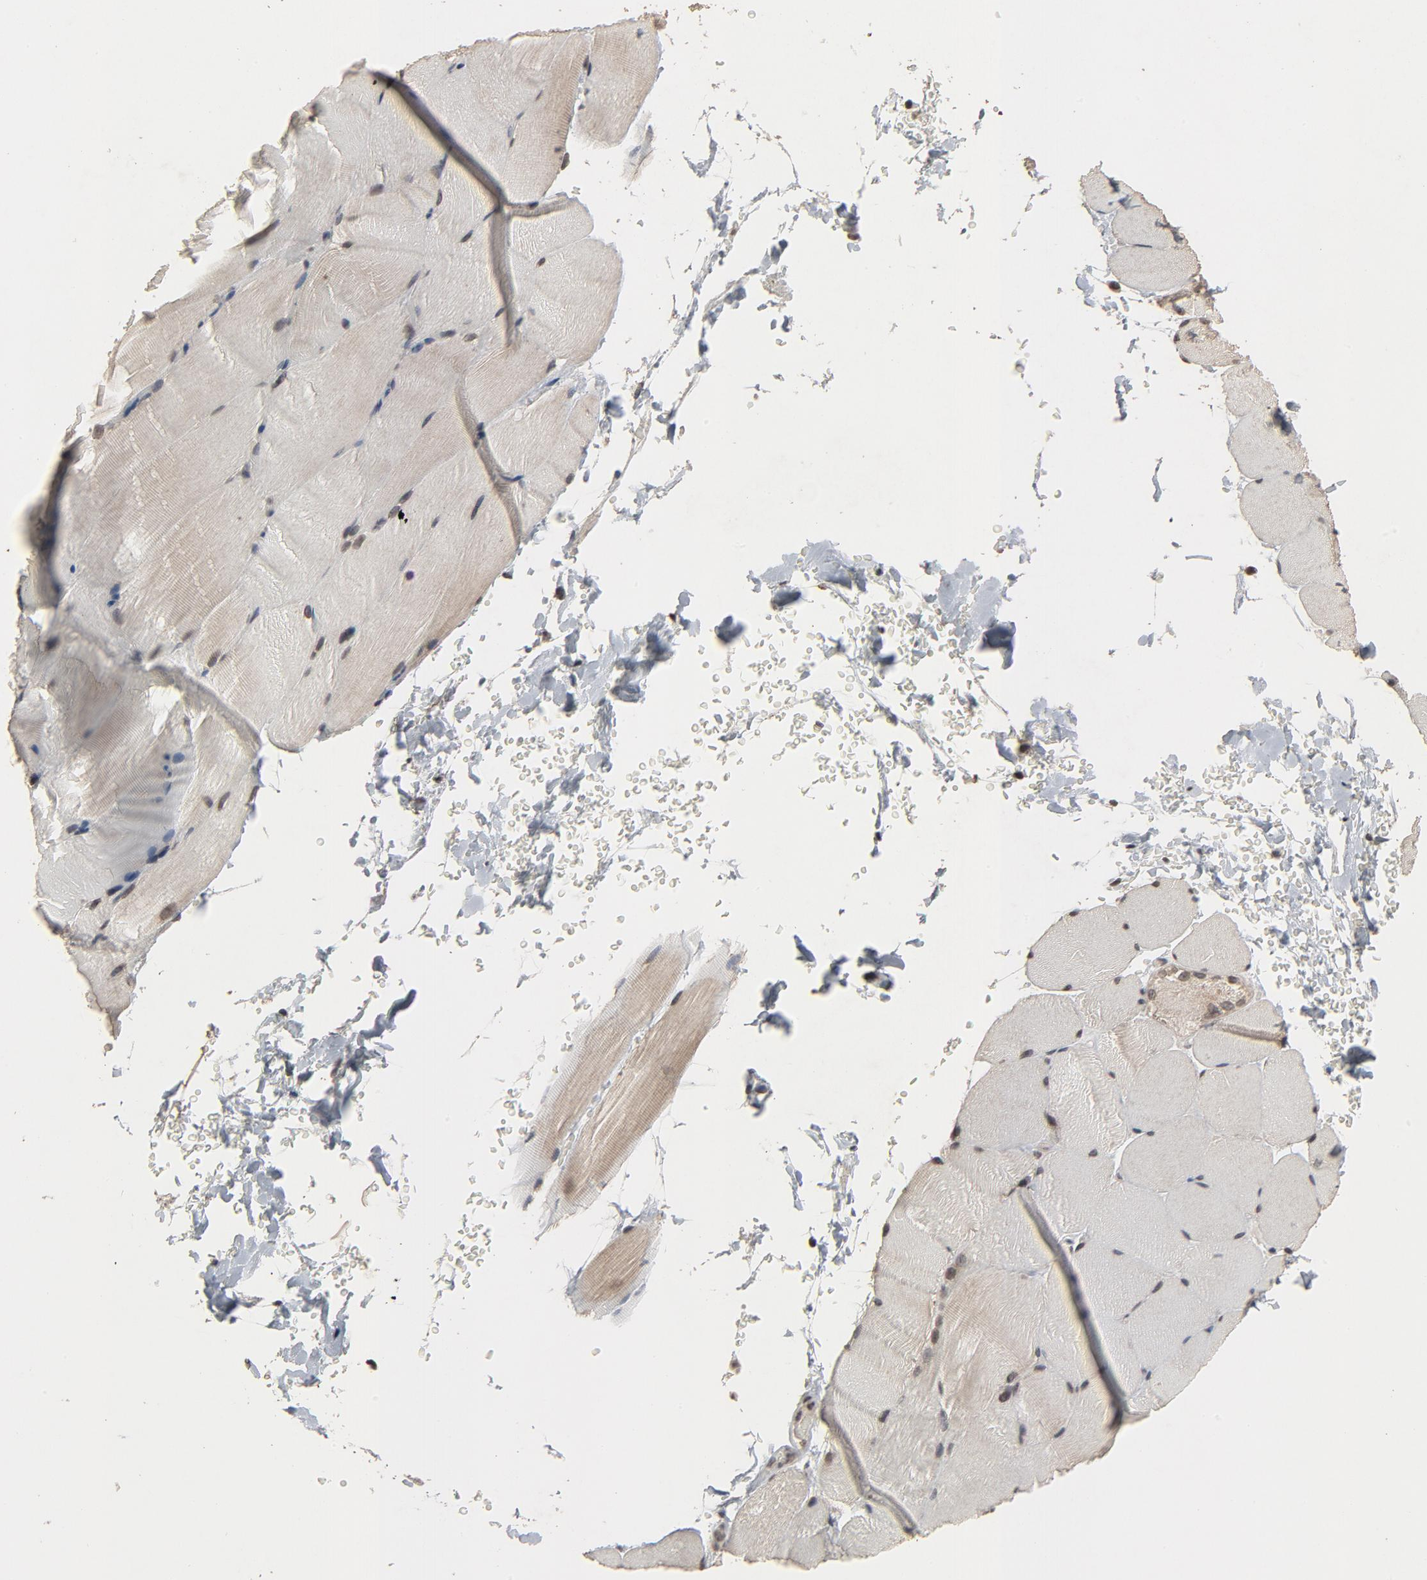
{"staining": {"intensity": "weak", "quantity": "<25%", "location": "cytoplasmic/membranous,nuclear"}, "tissue": "skeletal muscle", "cell_type": "Myocytes", "image_type": "normal", "snomed": [{"axis": "morphology", "description": "Normal tissue, NOS"}, {"axis": "topography", "description": "Skeletal muscle"}, {"axis": "topography", "description": "Parathyroid gland"}], "caption": "DAB immunohistochemical staining of normal human skeletal muscle reveals no significant positivity in myocytes.", "gene": "POM121", "patient": {"sex": "female", "age": 37}}